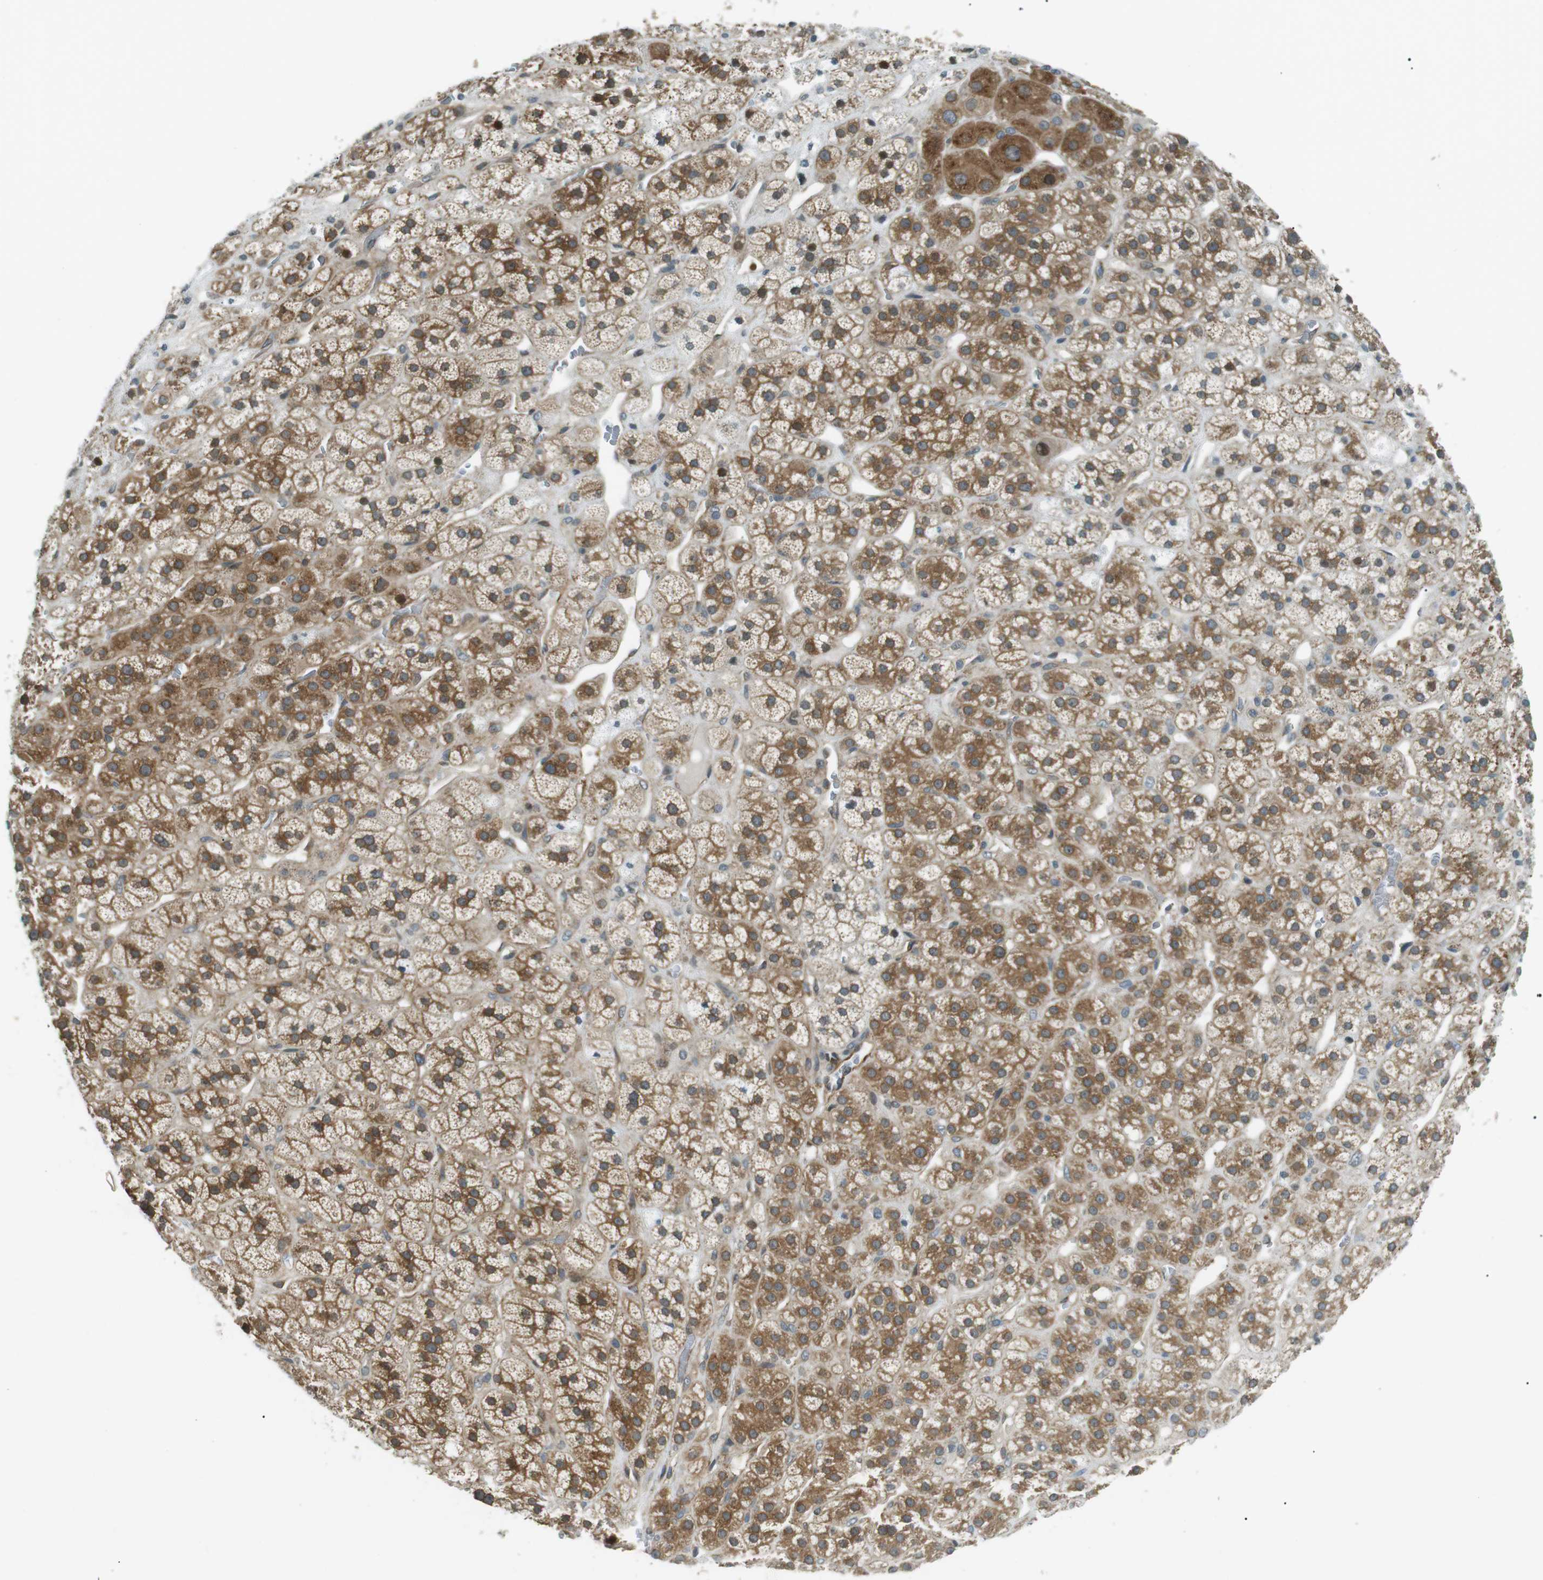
{"staining": {"intensity": "moderate", "quantity": ">75%", "location": "cytoplasmic/membranous"}, "tissue": "adrenal gland", "cell_type": "Glandular cells", "image_type": "normal", "snomed": [{"axis": "morphology", "description": "Normal tissue, NOS"}, {"axis": "topography", "description": "Adrenal gland"}], "caption": "The micrograph displays immunohistochemical staining of normal adrenal gland. There is moderate cytoplasmic/membranous expression is seen in approximately >75% of glandular cells.", "gene": "TMEM74", "patient": {"sex": "male", "age": 56}}